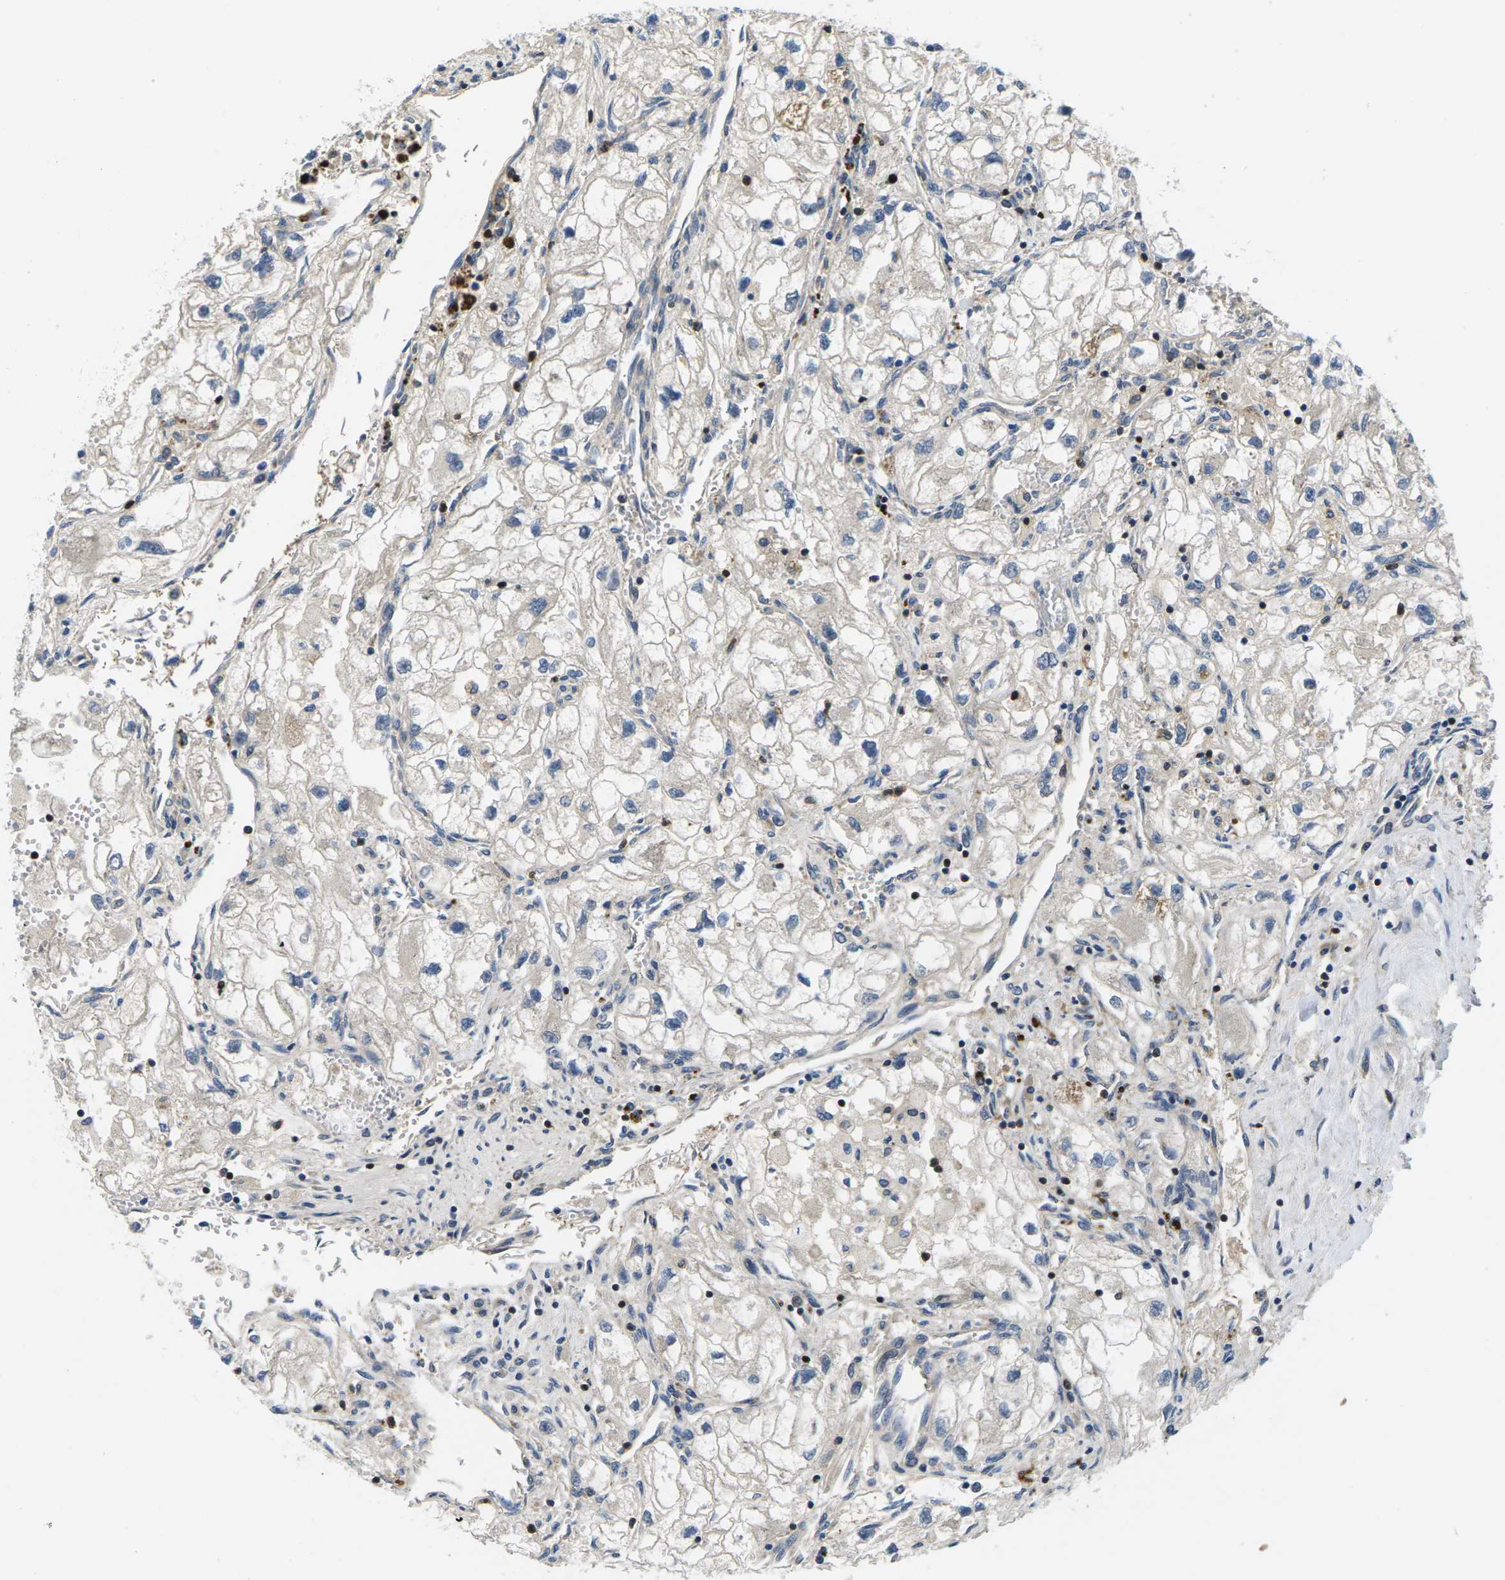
{"staining": {"intensity": "negative", "quantity": "none", "location": "none"}, "tissue": "renal cancer", "cell_type": "Tumor cells", "image_type": "cancer", "snomed": [{"axis": "morphology", "description": "Adenocarcinoma, NOS"}, {"axis": "topography", "description": "Kidney"}], "caption": "Protein analysis of renal adenocarcinoma demonstrates no significant positivity in tumor cells. (DAB (3,3'-diaminobenzidine) immunohistochemistry (IHC), high magnification).", "gene": "PLCE1", "patient": {"sex": "female", "age": 70}}